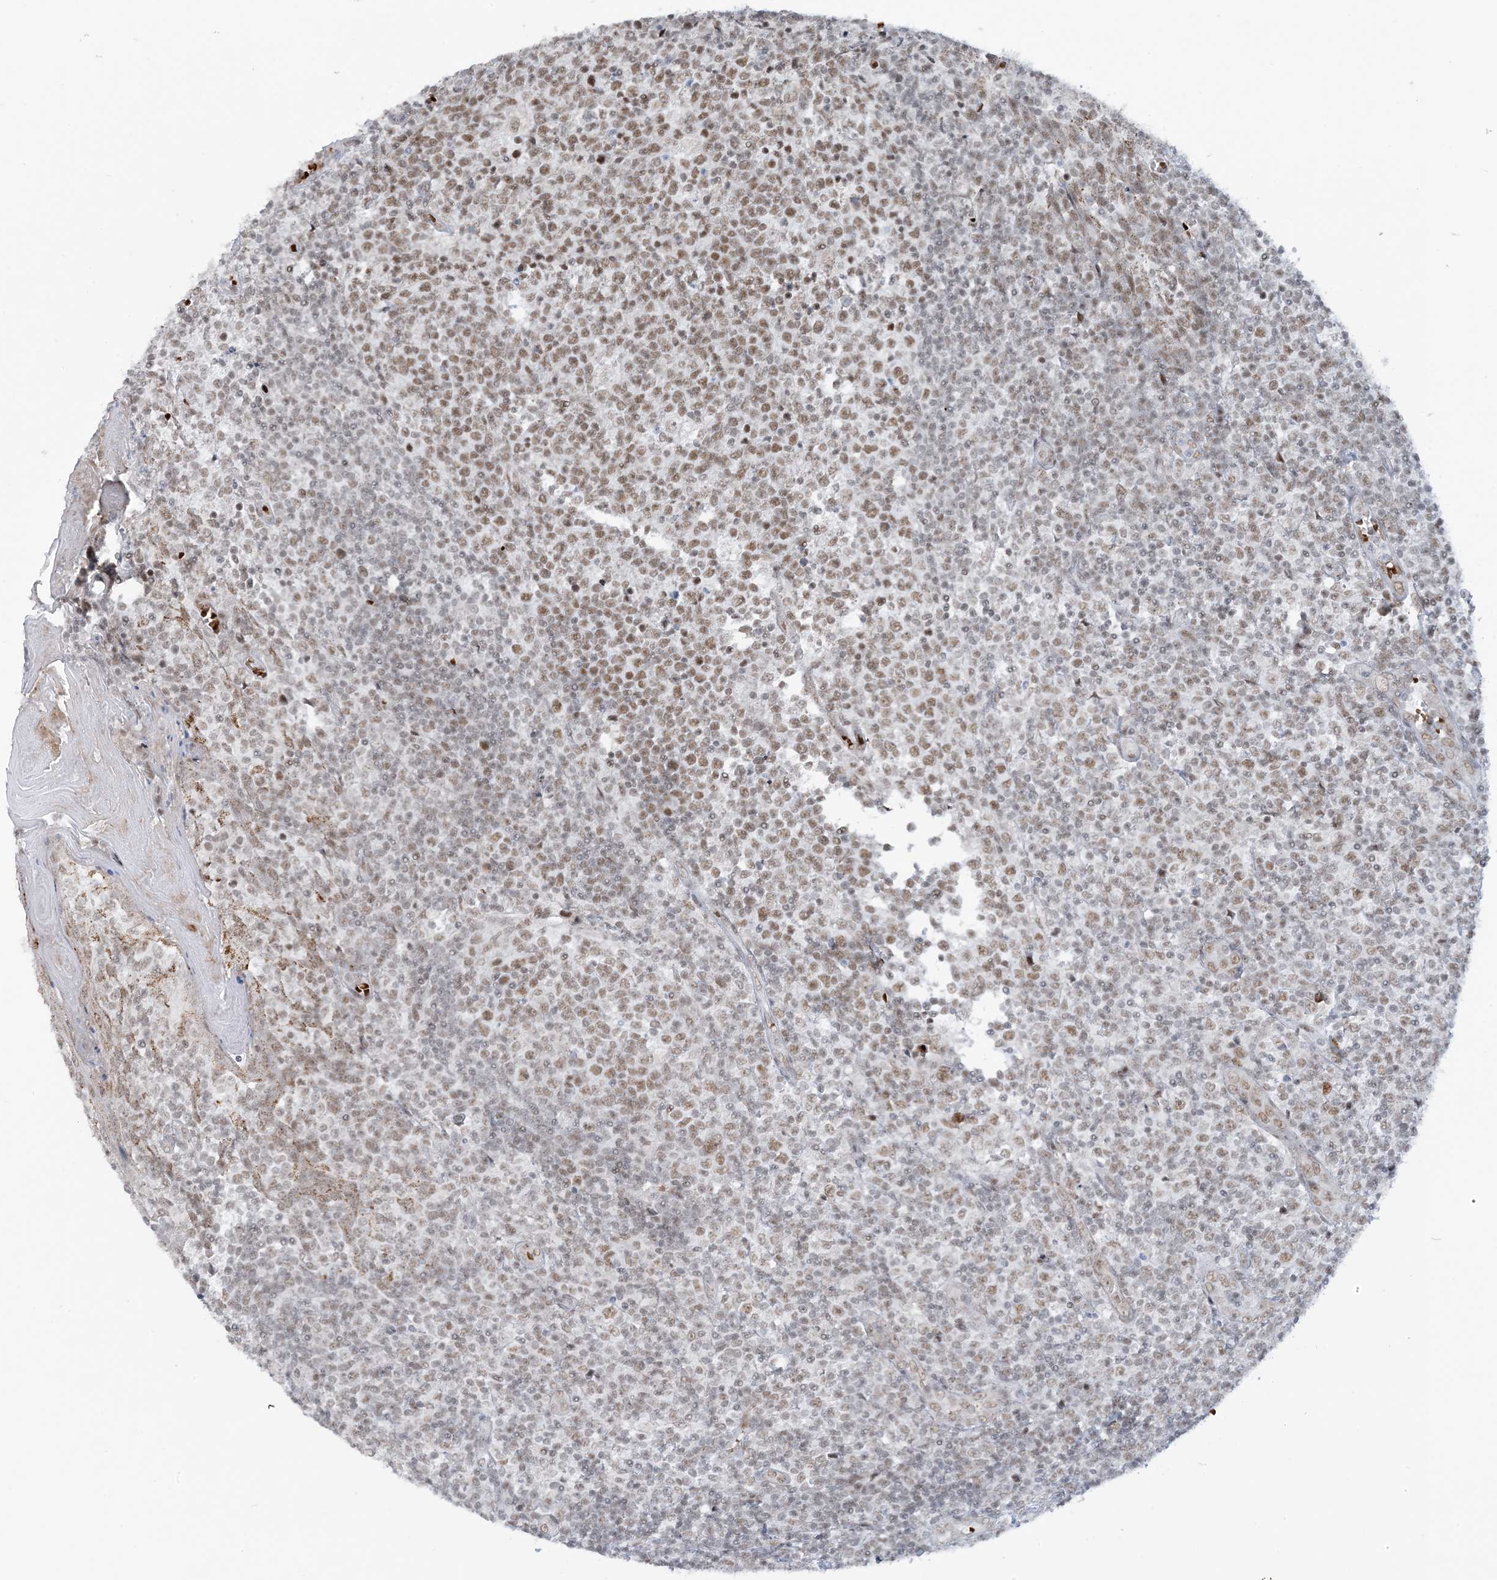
{"staining": {"intensity": "moderate", "quantity": ">75%", "location": "nuclear"}, "tissue": "tonsil", "cell_type": "Germinal center cells", "image_type": "normal", "snomed": [{"axis": "morphology", "description": "Normal tissue, NOS"}, {"axis": "topography", "description": "Tonsil"}], "caption": "An IHC photomicrograph of benign tissue is shown. Protein staining in brown highlights moderate nuclear positivity in tonsil within germinal center cells.", "gene": "ECT2L", "patient": {"sex": "female", "age": 19}}